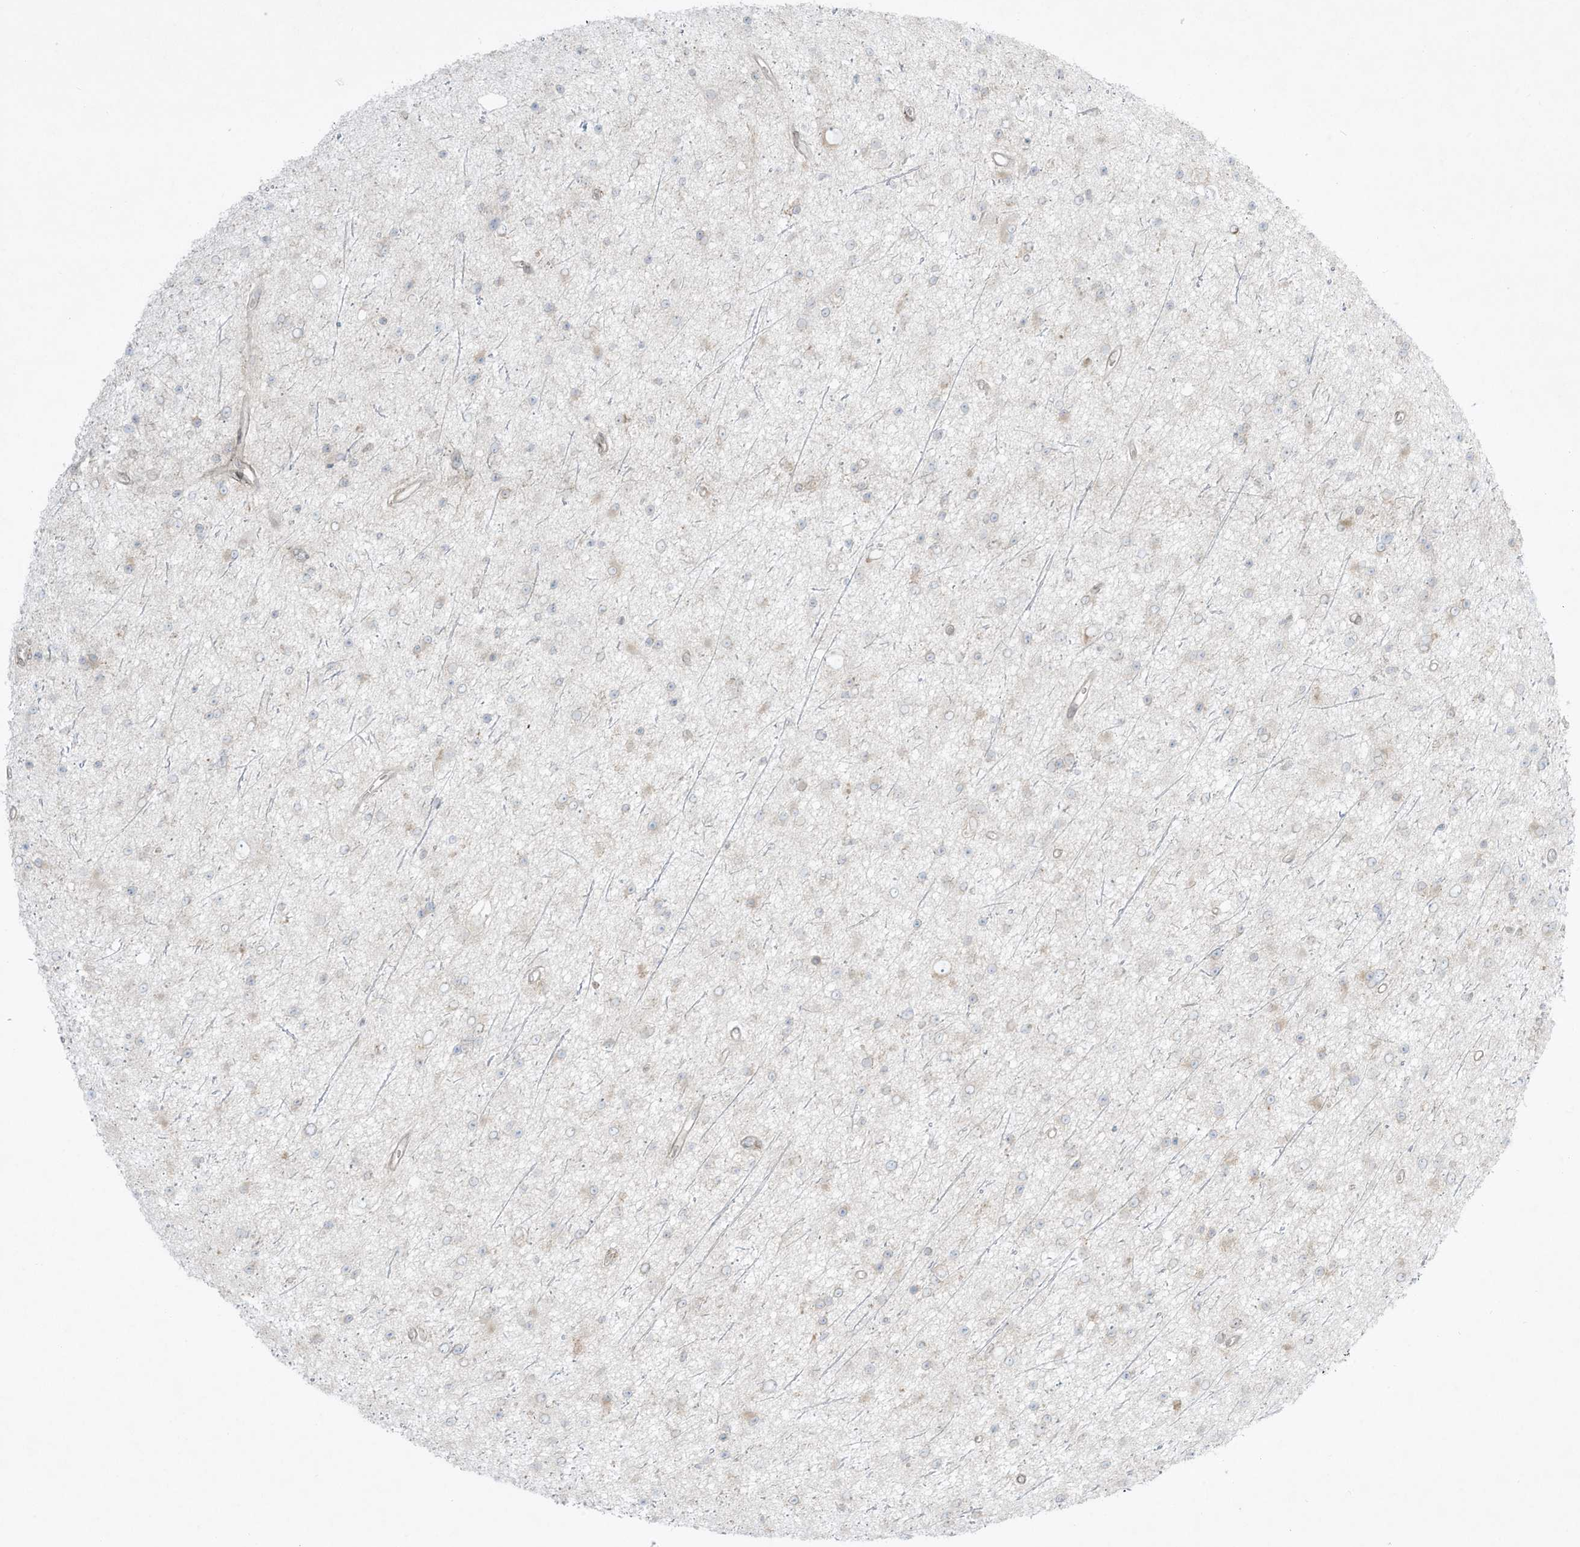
{"staining": {"intensity": "negative", "quantity": "none", "location": "none"}, "tissue": "glioma", "cell_type": "Tumor cells", "image_type": "cancer", "snomed": [{"axis": "morphology", "description": "Glioma, malignant, Low grade"}, {"axis": "topography", "description": "Cerebral cortex"}], "caption": "IHC of glioma displays no staining in tumor cells. (Stains: DAB (3,3'-diaminobenzidine) immunohistochemistry with hematoxylin counter stain, Microscopy: brightfield microscopy at high magnification).", "gene": "PTK6", "patient": {"sex": "female", "age": 39}}